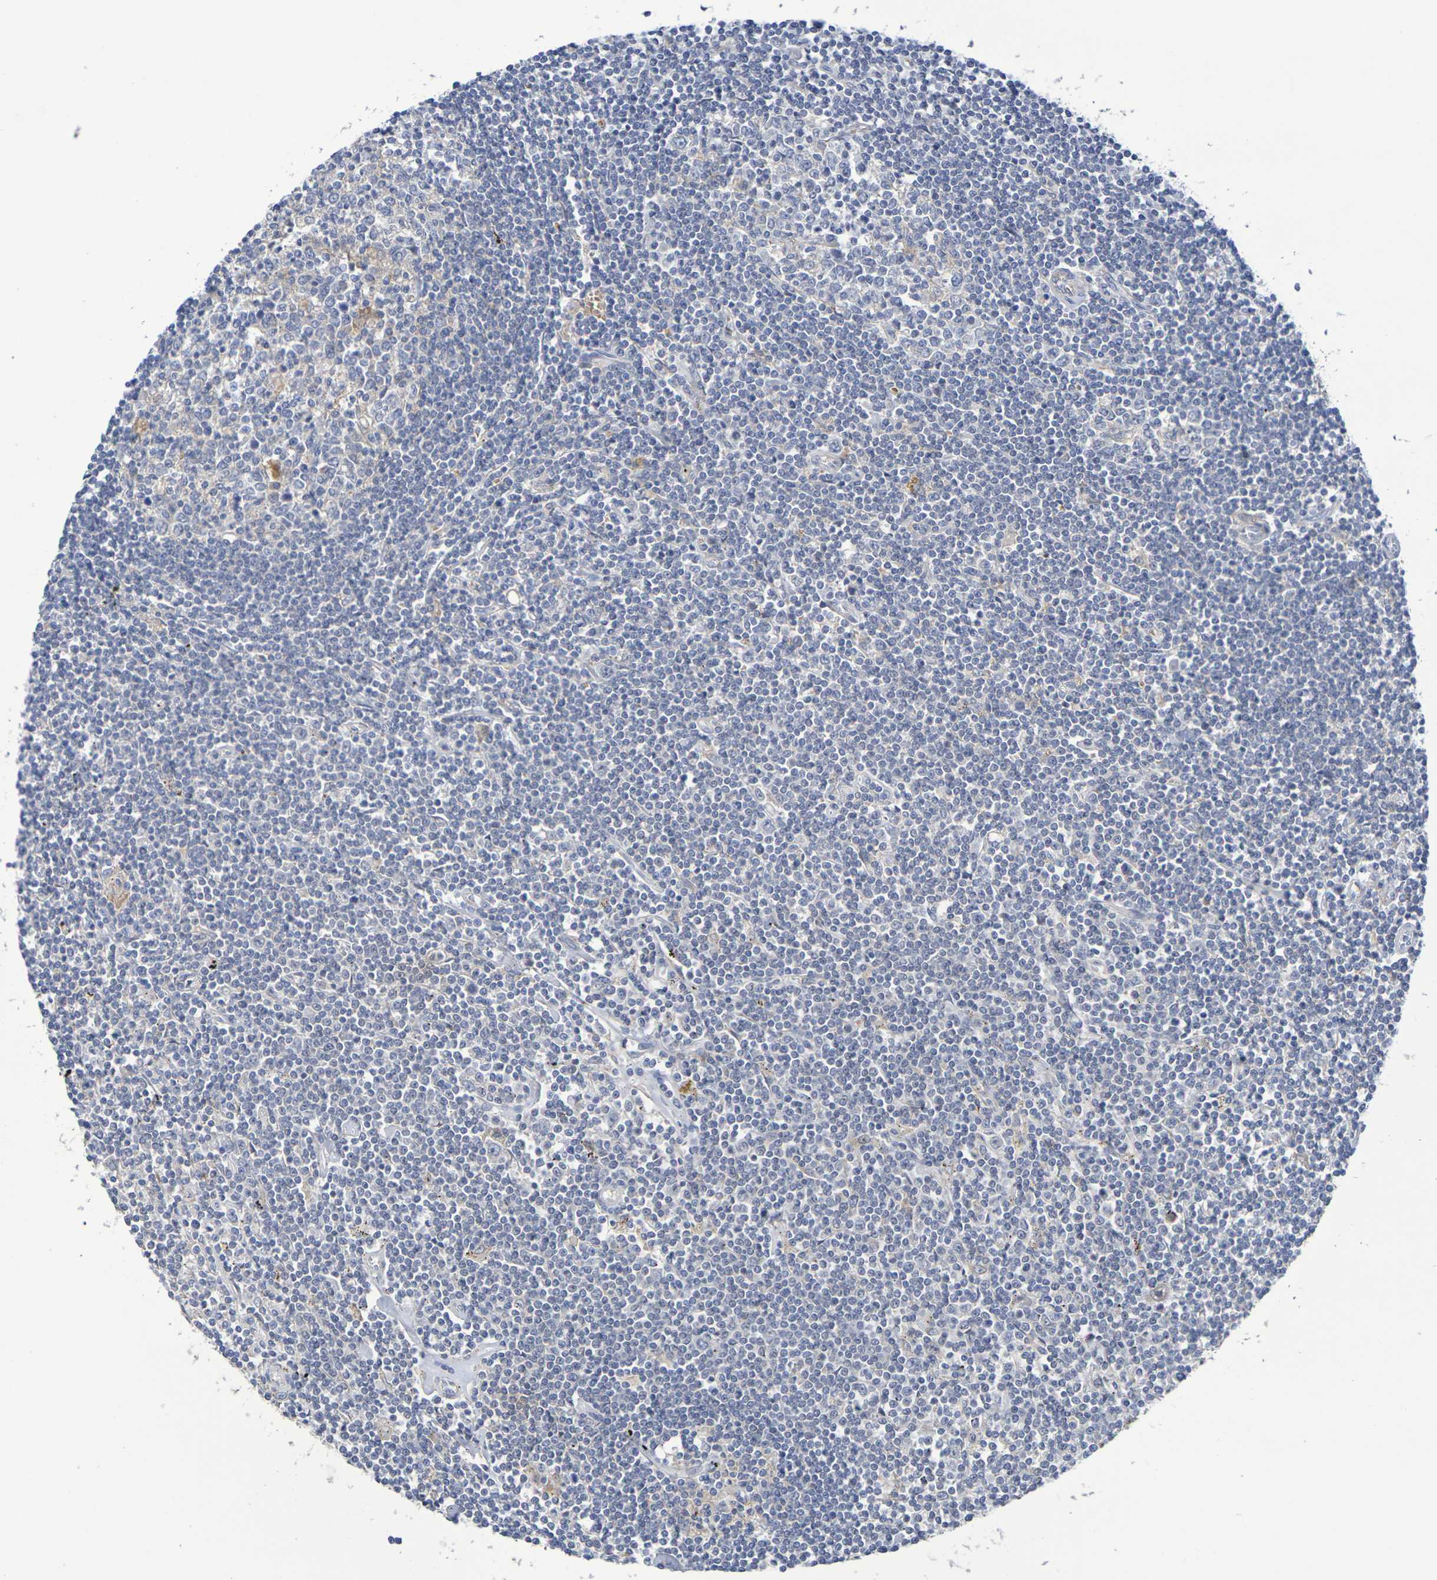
{"staining": {"intensity": "negative", "quantity": "none", "location": "none"}, "tissue": "lymphoma", "cell_type": "Tumor cells", "image_type": "cancer", "snomed": [{"axis": "morphology", "description": "Malignant lymphoma, non-Hodgkin's type, Low grade"}, {"axis": "topography", "description": "Spleen"}], "caption": "A histopathology image of human lymphoma is negative for staining in tumor cells.", "gene": "SDC4", "patient": {"sex": "male", "age": 76}}